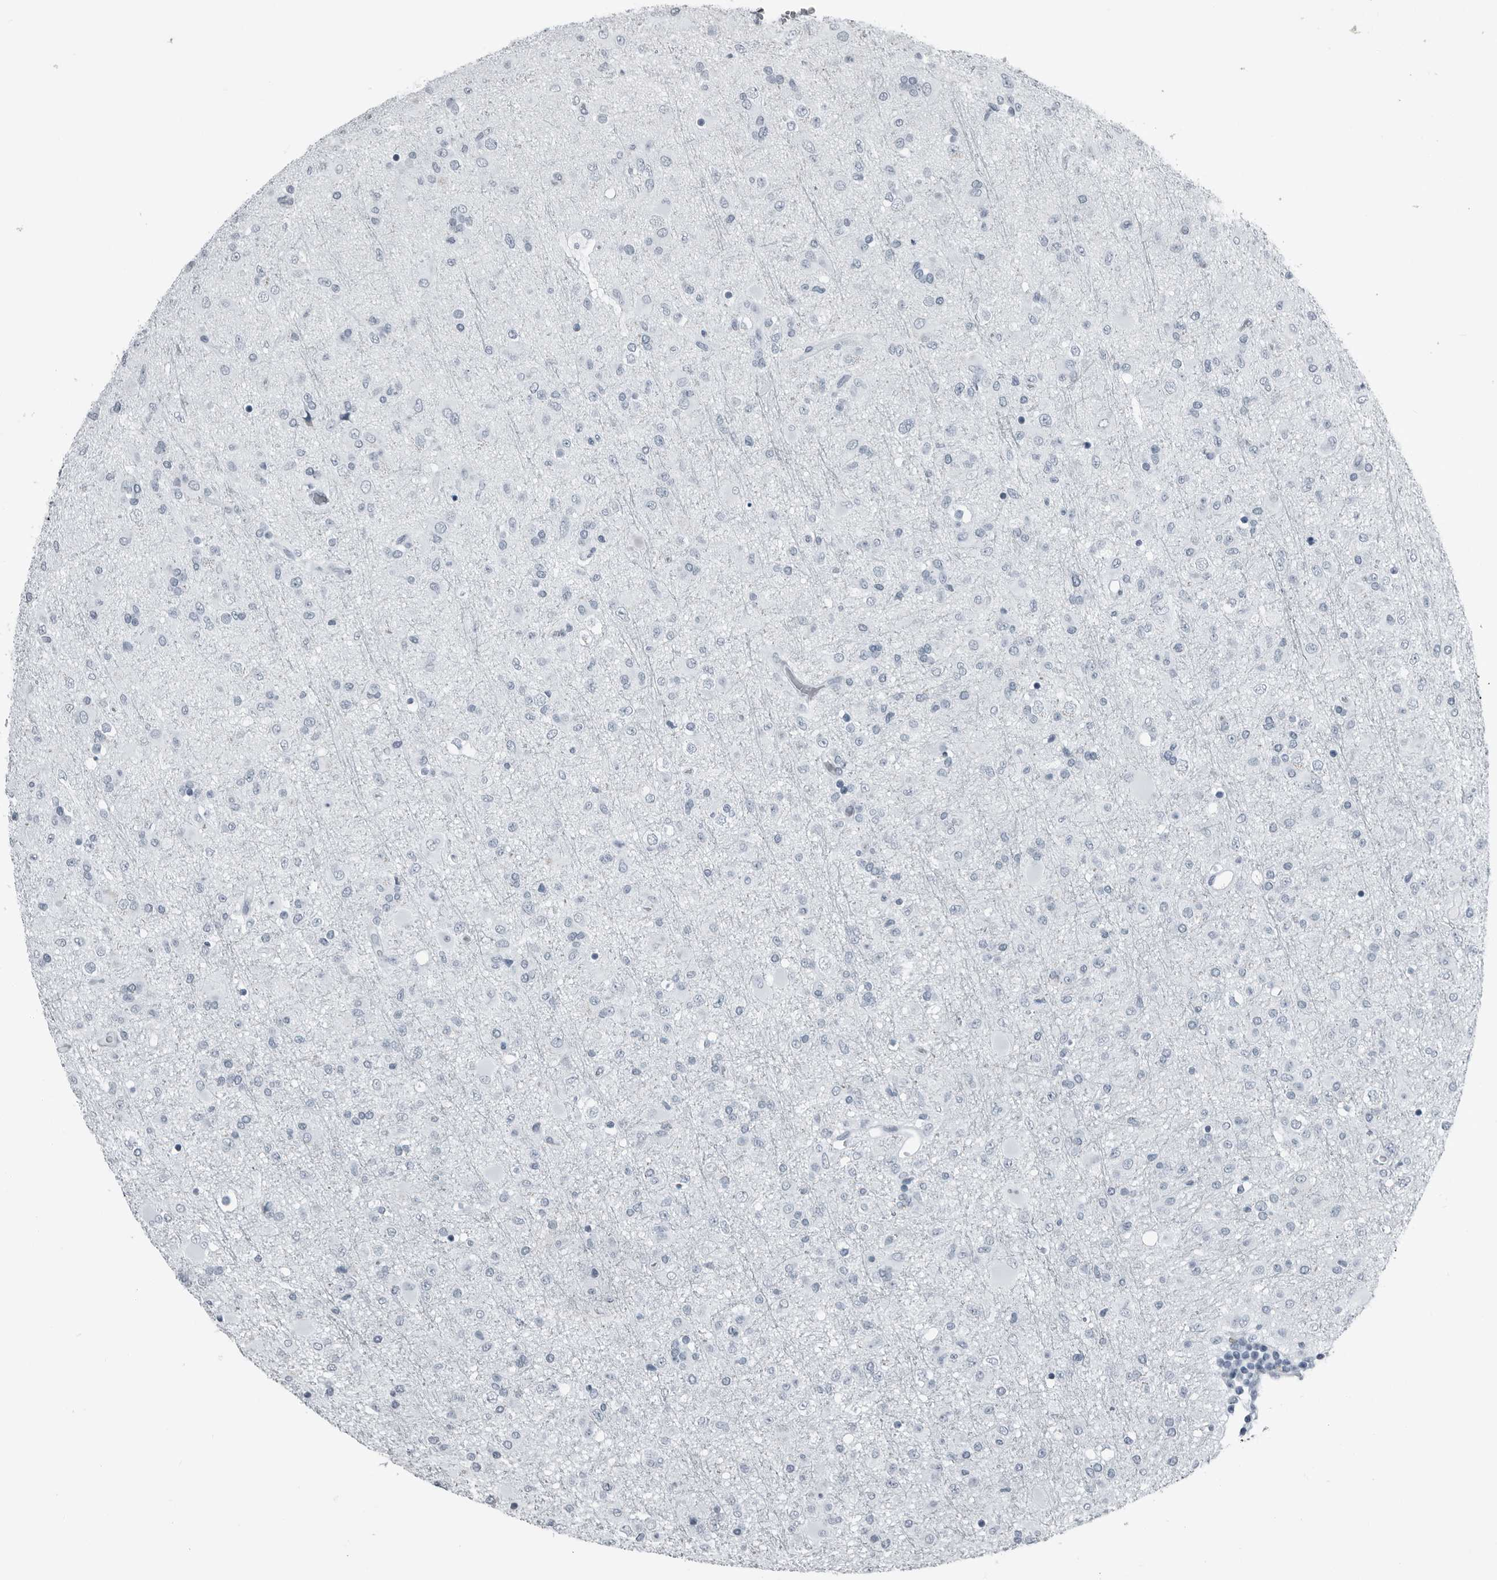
{"staining": {"intensity": "negative", "quantity": "none", "location": "none"}, "tissue": "glioma", "cell_type": "Tumor cells", "image_type": "cancer", "snomed": [{"axis": "morphology", "description": "Glioma, malignant, Low grade"}, {"axis": "topography", "description": "Brain"}], "caption": "Micrograph shows no protein expression in tumor cells of malignant low-grade glioma tissue.", "gene": "PRSS1", "patient": {"sex": "male", "age": 65}}